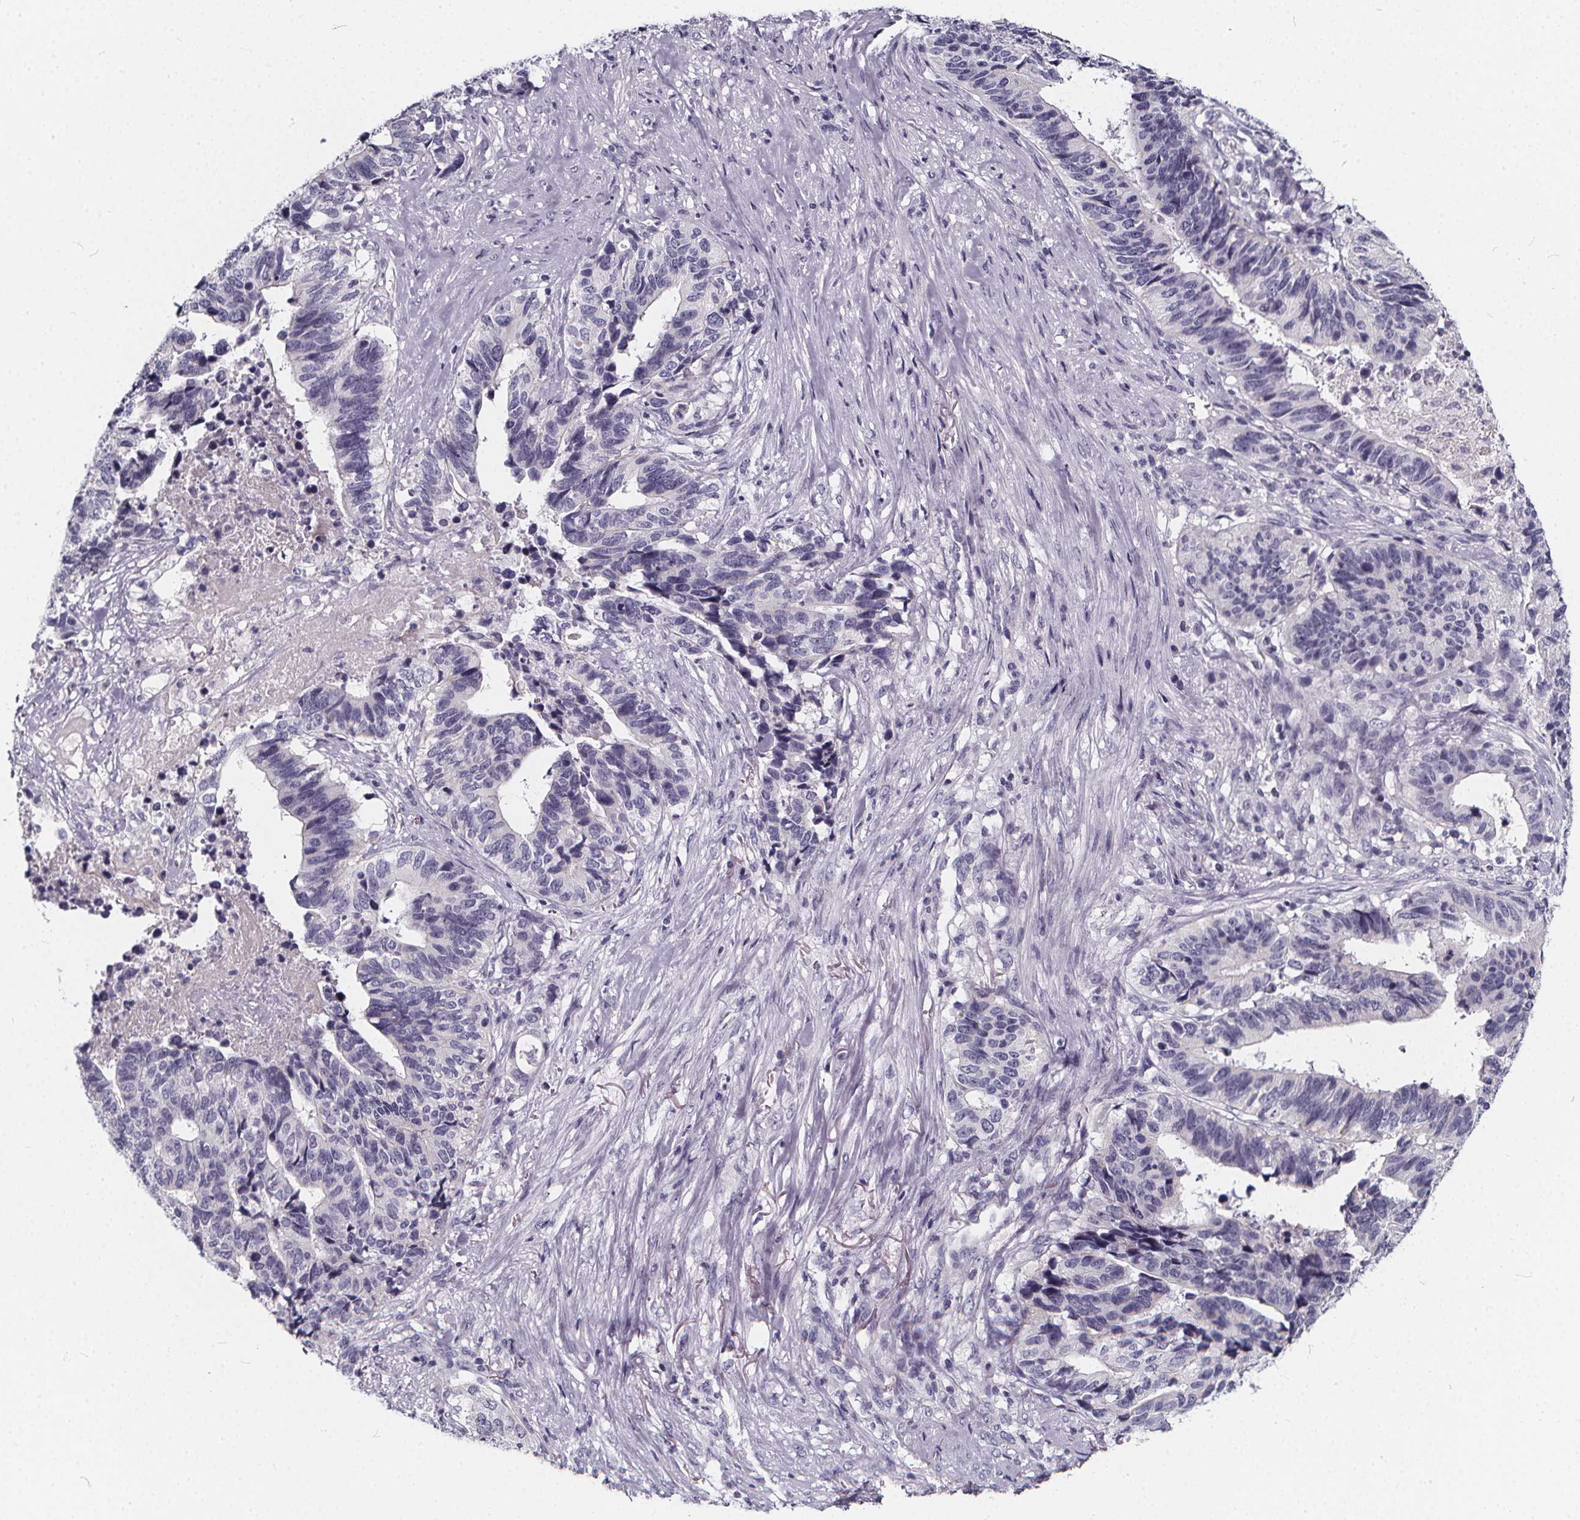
{"staining": {"intensity": "negative", "quantity": "none", "location": "none"}, "tissue": "stomach cancer", "cell_type": "Tumor cells", "image_type": "cancer", "snomed": [{"axis": "morphology", "description": "Adenocarcinoma, NOS"}, {"axis": "topography", "description": "Stomach, upper"}], "caption": "This photomicrograph is of adenocarcinoma (stomach) stained with immunohistochemistry (IHC) to label a protein in brown with the nuclei are counter-stained blue. There is no positivity in tumor cells.", "gene": "SPEF2", "patient": {"sex": "female", "age": 67}}